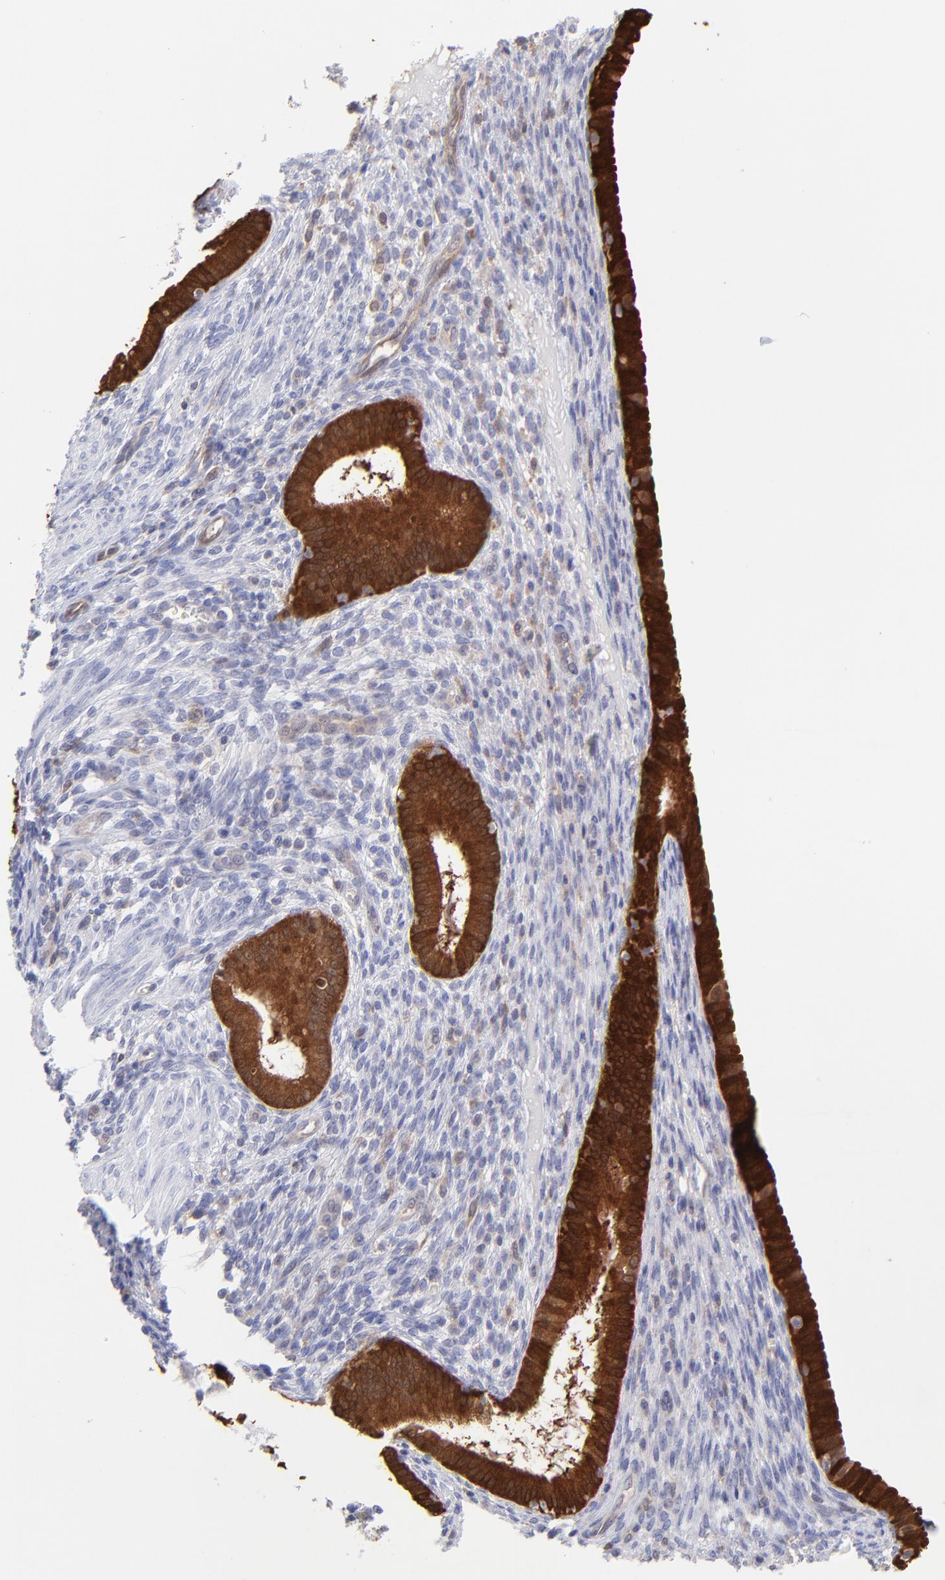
{"staining": {"intensity": "negative", "quantity": "none", "location": "none"}, "tissue": "endometrium", "cell_type": "Cells in endometrial stroma", "image_type": "normal", "snomed": [{"axis": "morphology", "description": "Normal tissue, NOS"}, {"axis": "topography", "description": "Endometrium"}], "caption": "High power microscopy micrograph of an immunohistochemistry image of benign endometrium, revealing no significant positivity in cells in endometrial stroma. (DAB (3,3'-diaminobenzidine) IHC with hematoxylin counter stain).", "gene": "HYAL1", "patient": {"sex": "female", "age": 72}}